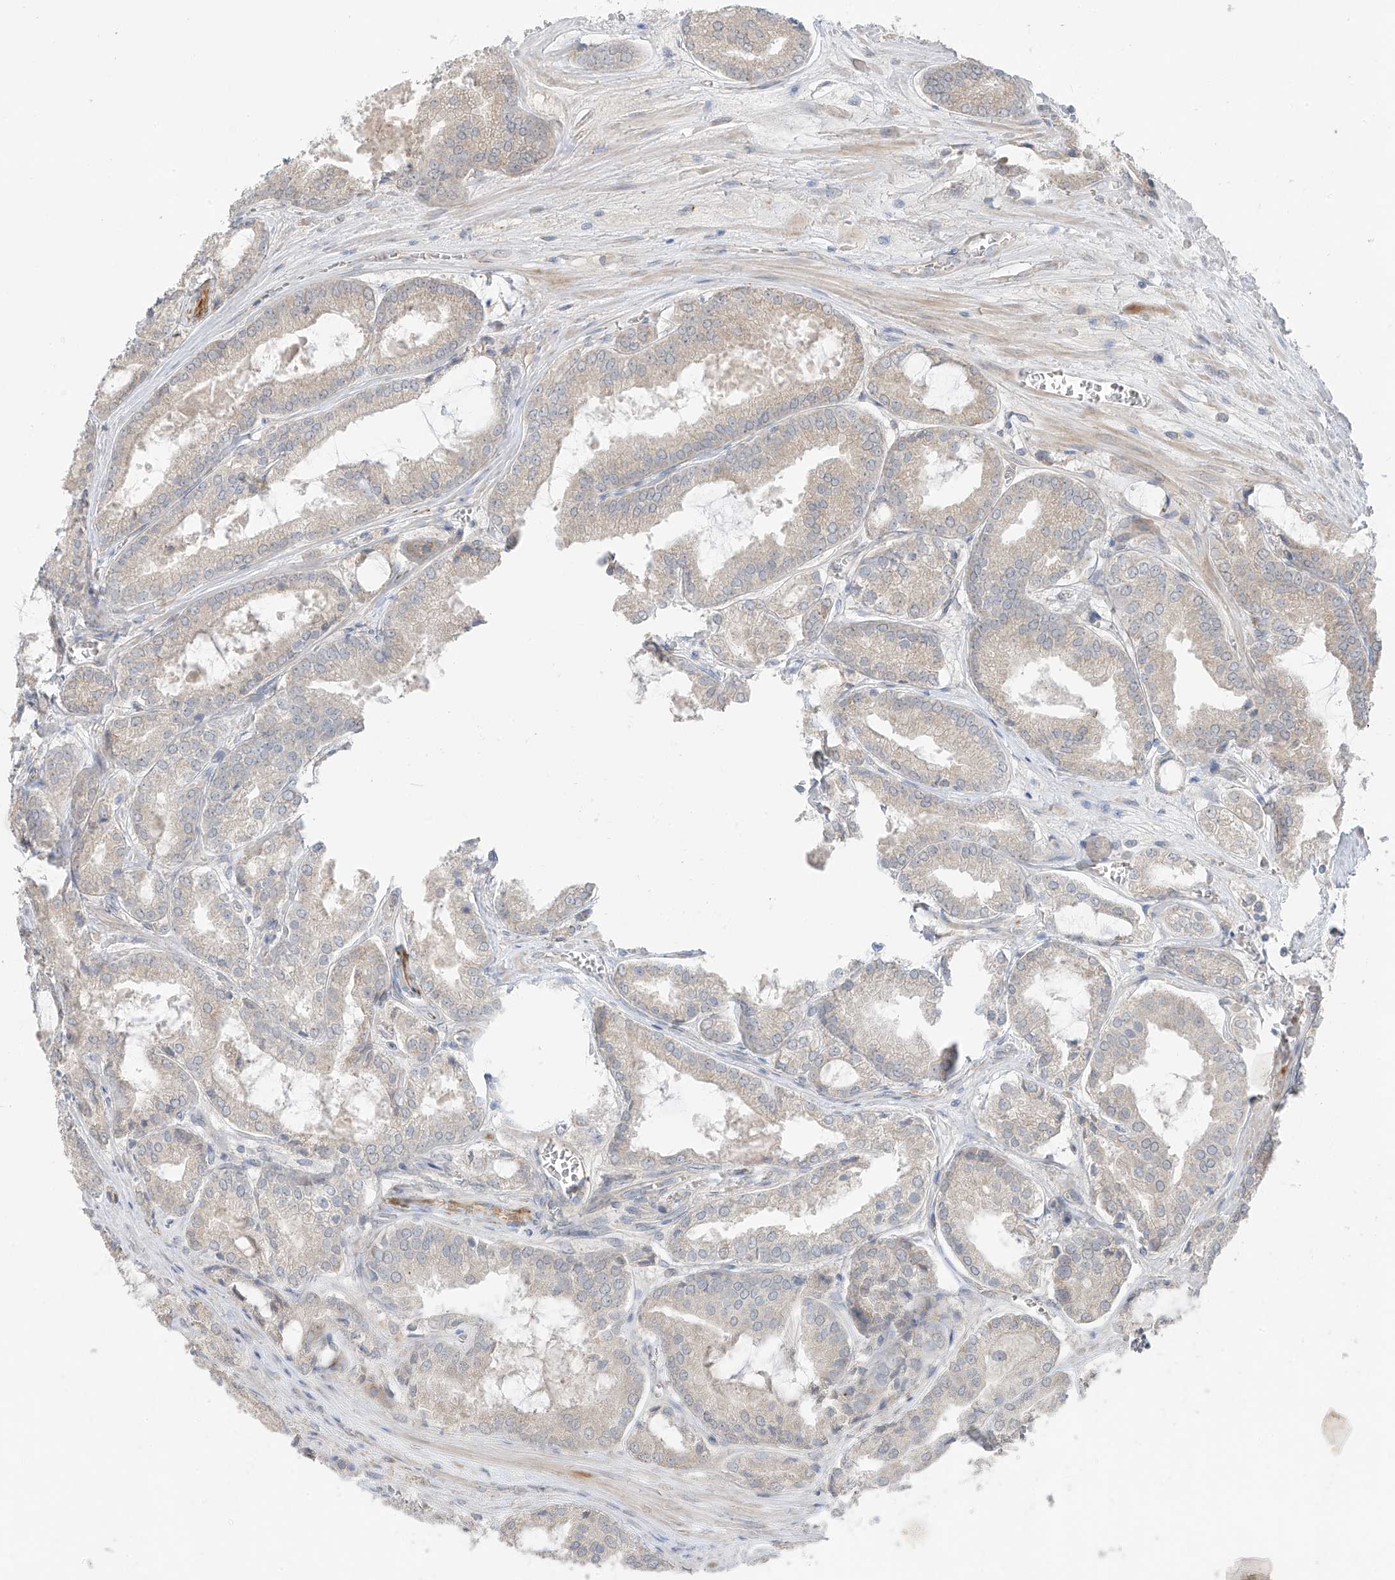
{"staining": {"intensity": "negative", "quantity": "none", "location": "none"}, "tissue": "prostate cancer", "cell_type": "Tumor cells", "image_type": "cancer", "snomed": [{"axis": "morphology", "description": "Adenocarcinoma, Low grade"}, {"axis": "topography", "description": "Prostate"}], "caption": "This is an IHC image of prostate cancer. There is no staining in tumor cells.", "gene": "NALCN", "patient": {"sex": "male", "age": 67}}